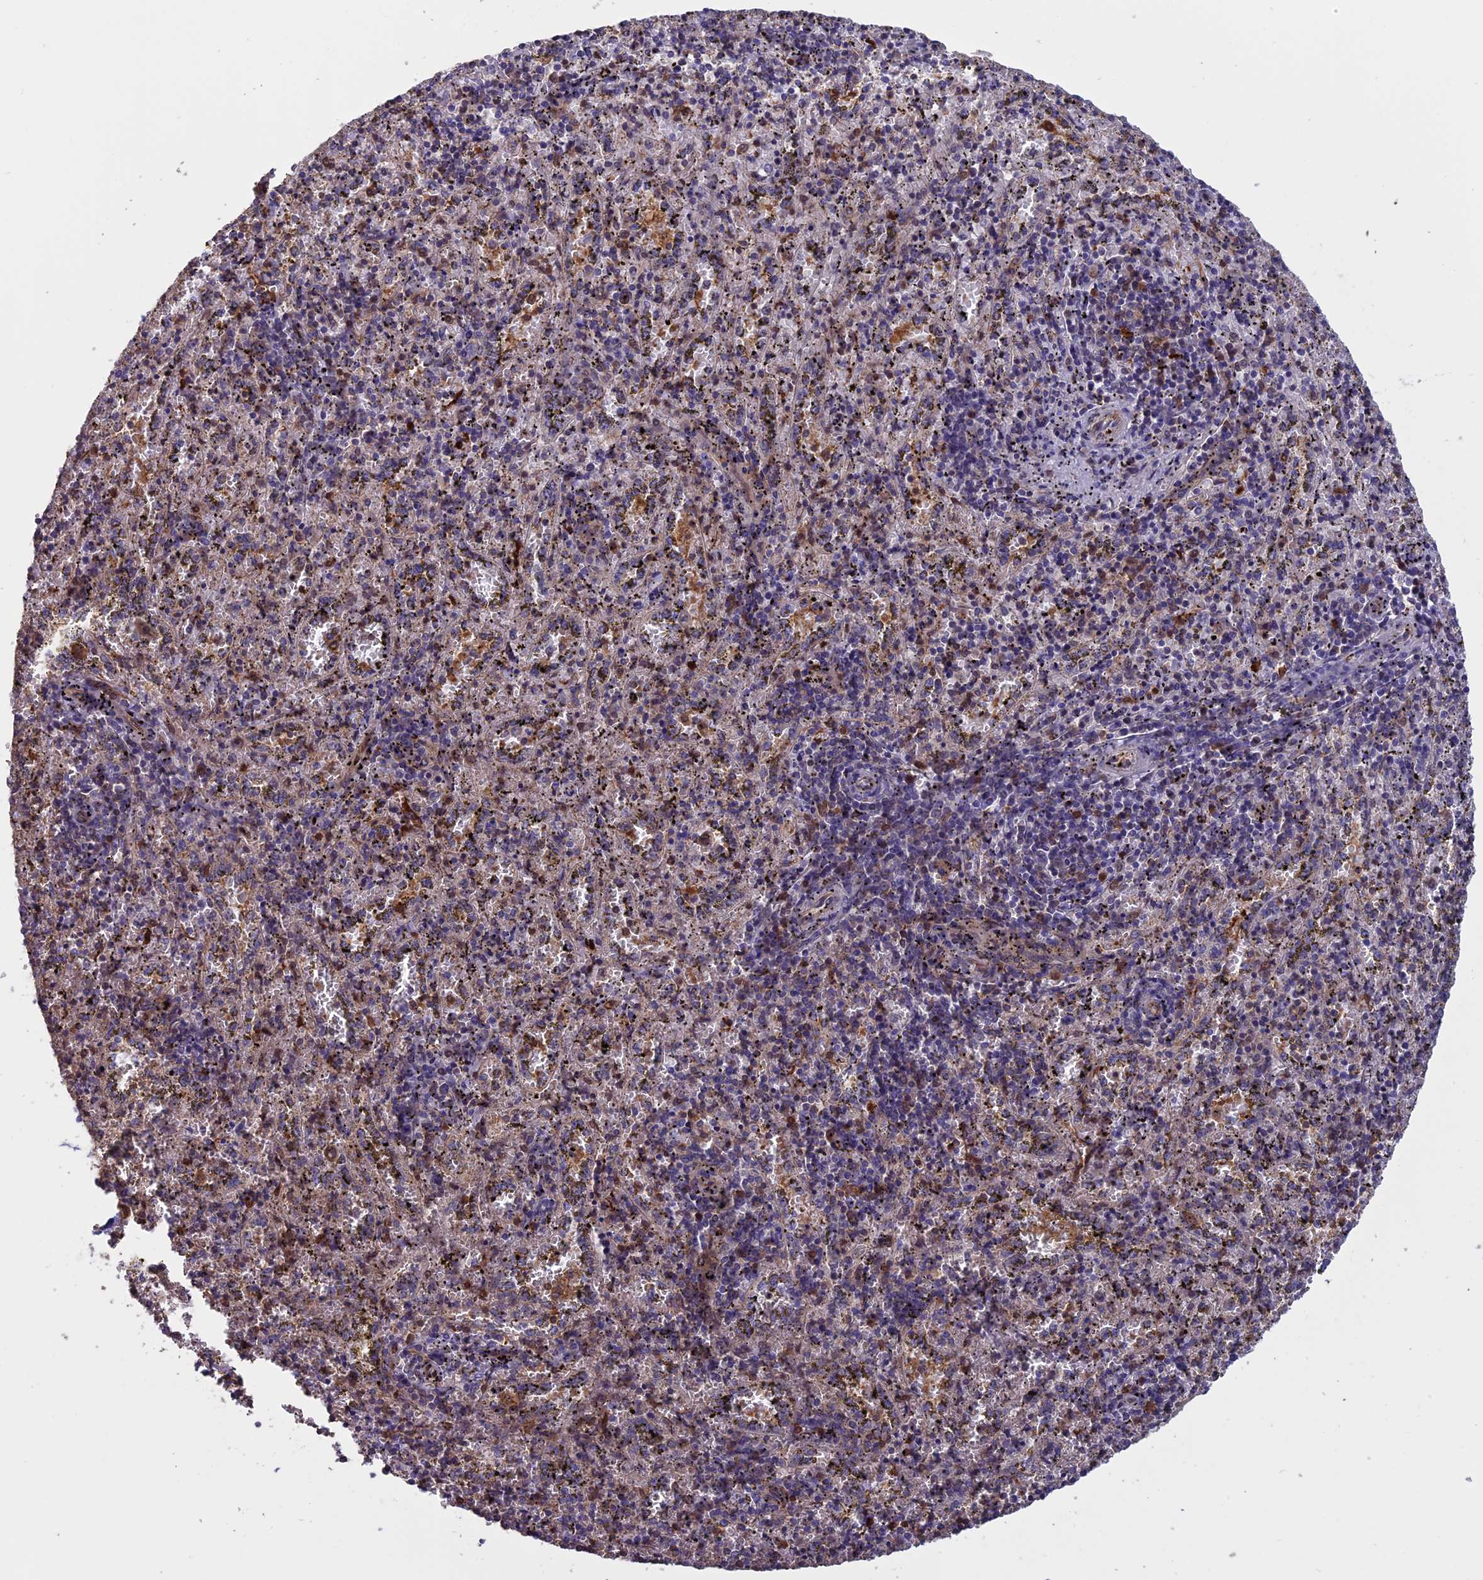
{"staining": {"intensity": "weak", "quantity": "25%-75%", "location": "cytoplasmic/membranous"}, "tissue": "spleen", "cell_type": "Cells in red pulp", "image_type": "normal", "snomed": [{"axis": "morphology", "description": "Normal tissue, NOS"}, {"axis": "topography", "description": "Spleen"}], "caption": "Cells in red pulp show low levels of weak cytoplasmic/membranous staining in approximately 25%-75% of cells in benign human spleen.", "gene": "ARHGAP18", "patient": {"sex": "male", "age": 11}}